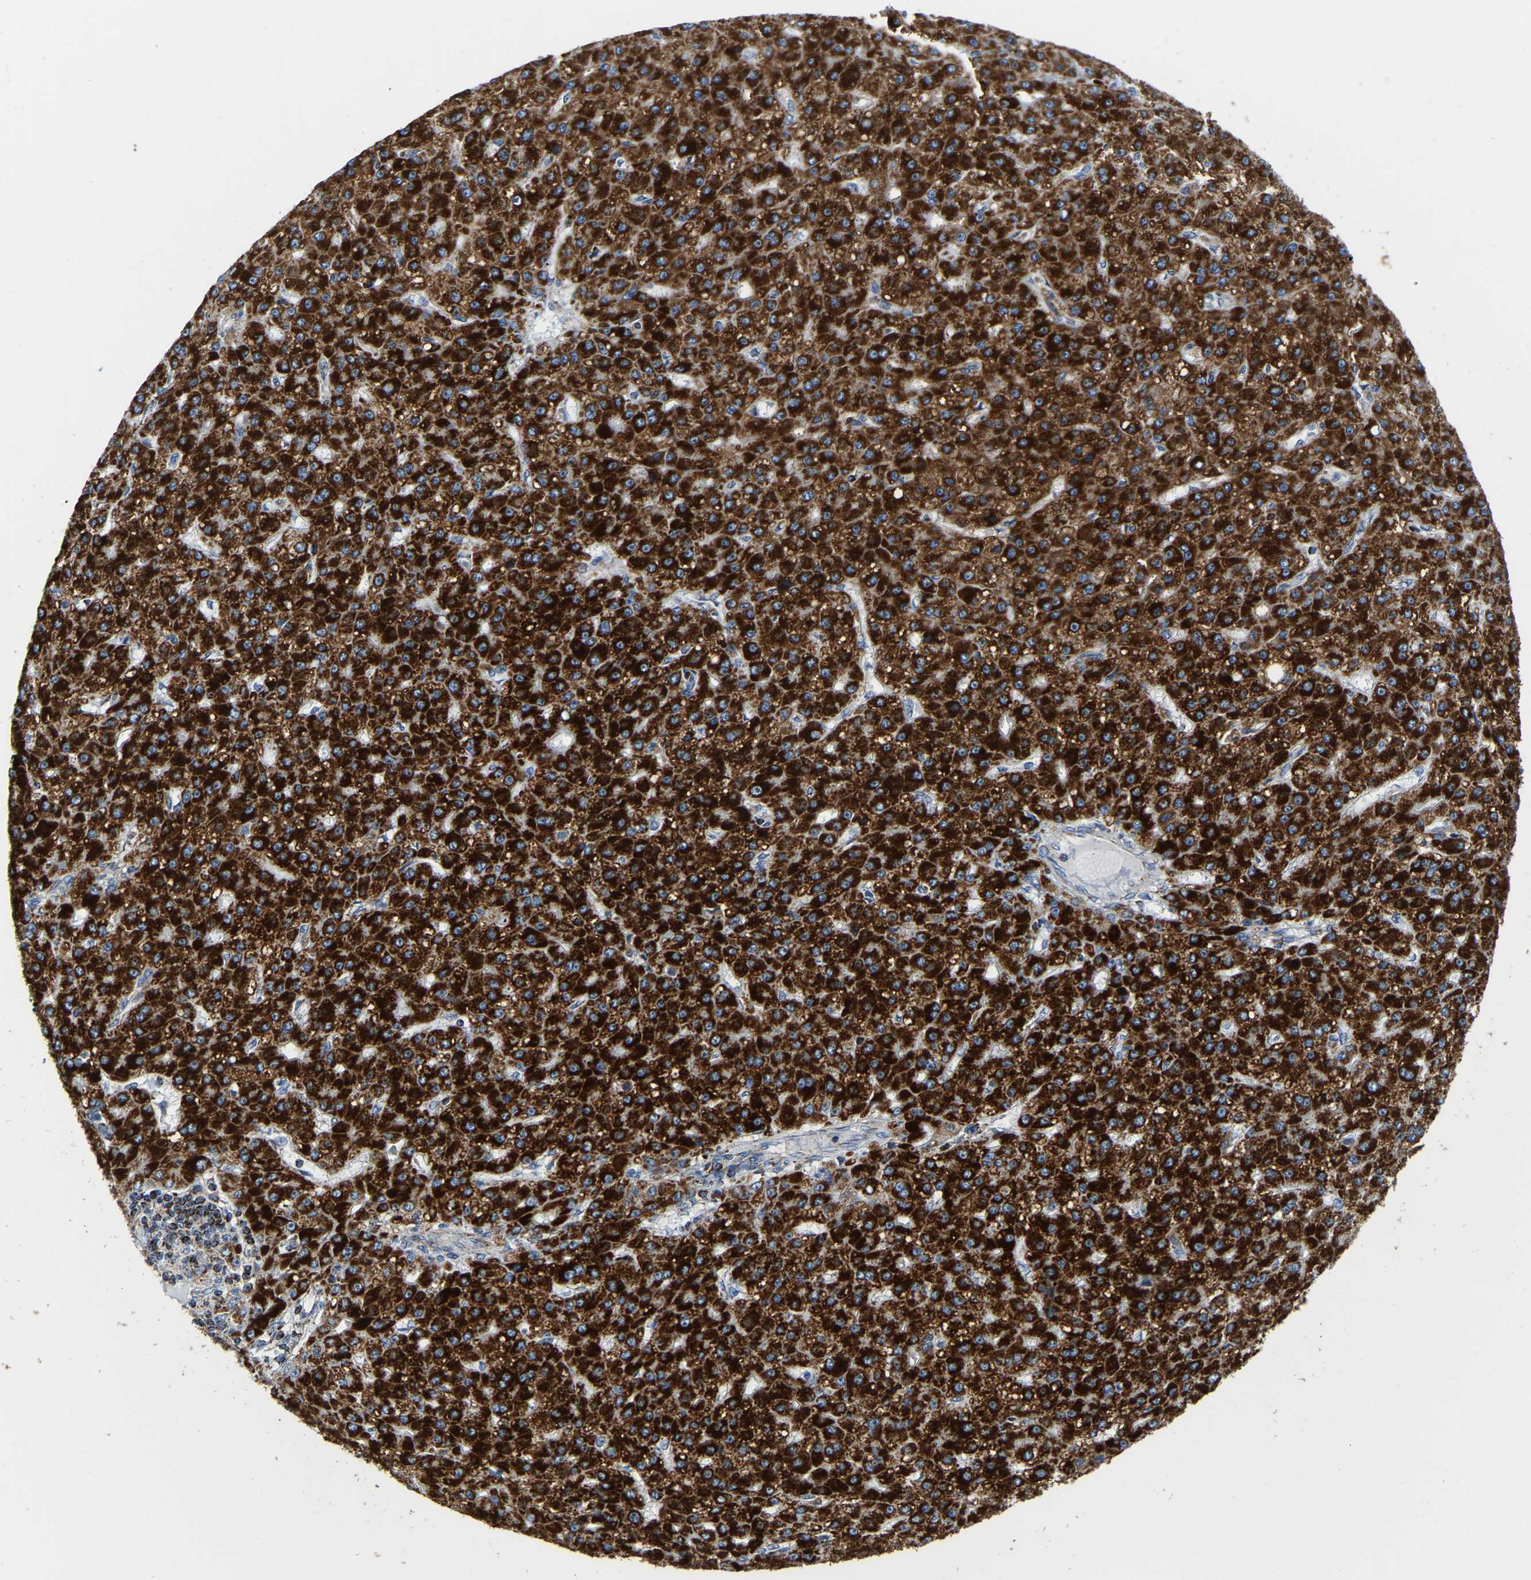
{"staining": {"intensity": "strong", "quantity": ">75%", "location": "cytoplasmic/membranous"}, "tissue": "liver cancer", "cell_type": "Tumor cells", "image_type": "cancer", "snomed": [{"axis": "morphology", "description": "Carcinoma, Hepatocellular, NOS"}, {"axis": "topography", "description": "Liver"}], "caption": "Immunohistochemistry (IHC) photomicrograph of liver cancer stained for a protein (brown), which displays high levels of strong cytoplasmic/membranous expression in approximately >75% of tumor cells.", "gene": "SFXN1", "patient": {"sex": "male", "age": 67}}